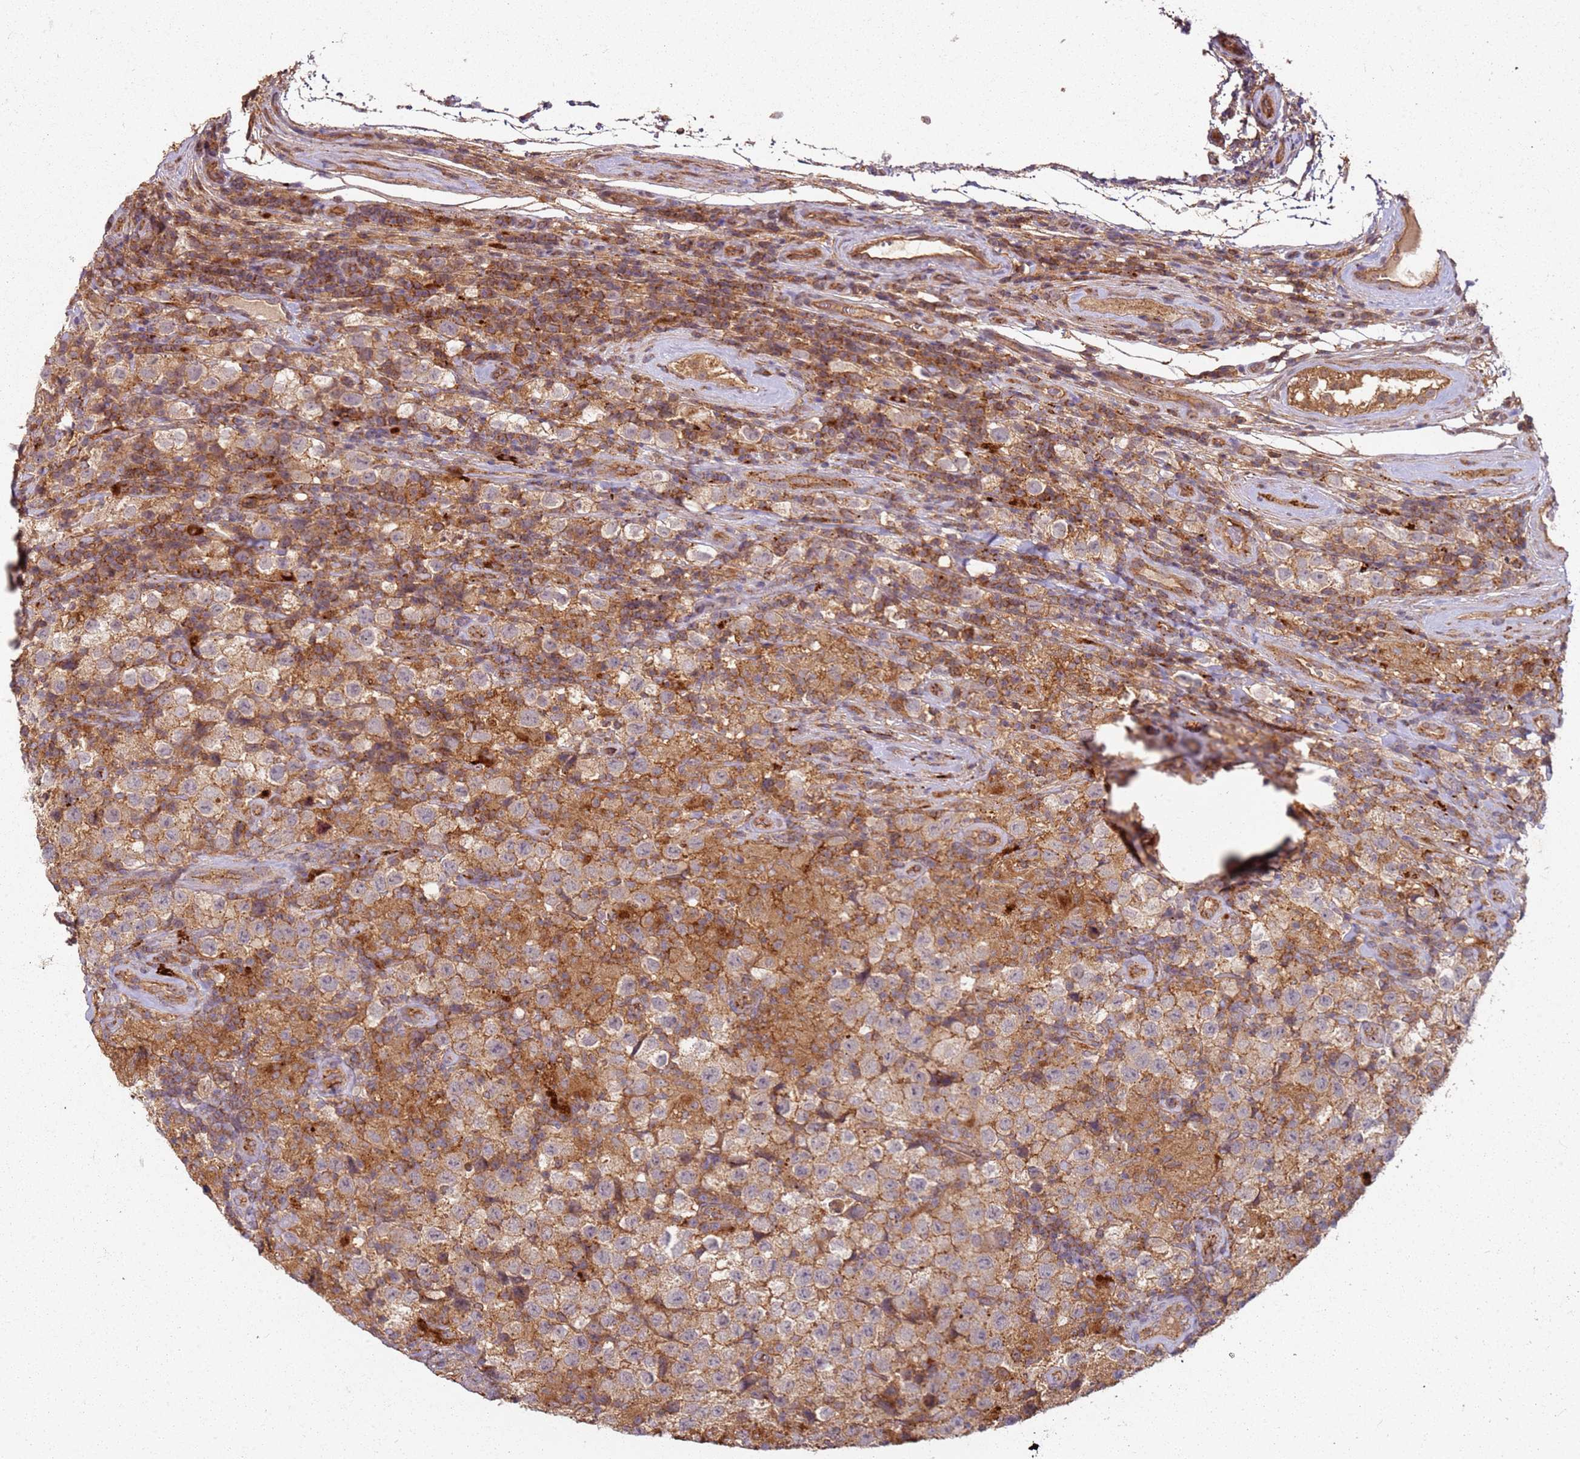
{"staining": {"intensity": "moderate", "quantity": ">75%", "location": "cytoplasmic/membranous"}, "tissue": "testis cancer", "cell_type": "Tumor cells", "image_type": "cancer", "snomed": [{"axis": "morphology", "description": "Seminoma, NOS"}, {"axis": "morphology", "description": "Carcinoma, Embryonal, NOS"}, {"axis": "topography", "description": "Testis"}], "caption": "Immunohistochemical staining of embryonal carcinoma (testis) reveals medium levels of moderate cytoplasmic/membranous protein staining in approximately >75% of tumor cells. Using DAB (brown) and hematoxylin (blue) stains, captured at high magnification using brightfield microscopy.", "gene": "SCGB2B2", "patient": {"sex": "male", "age": 41}}